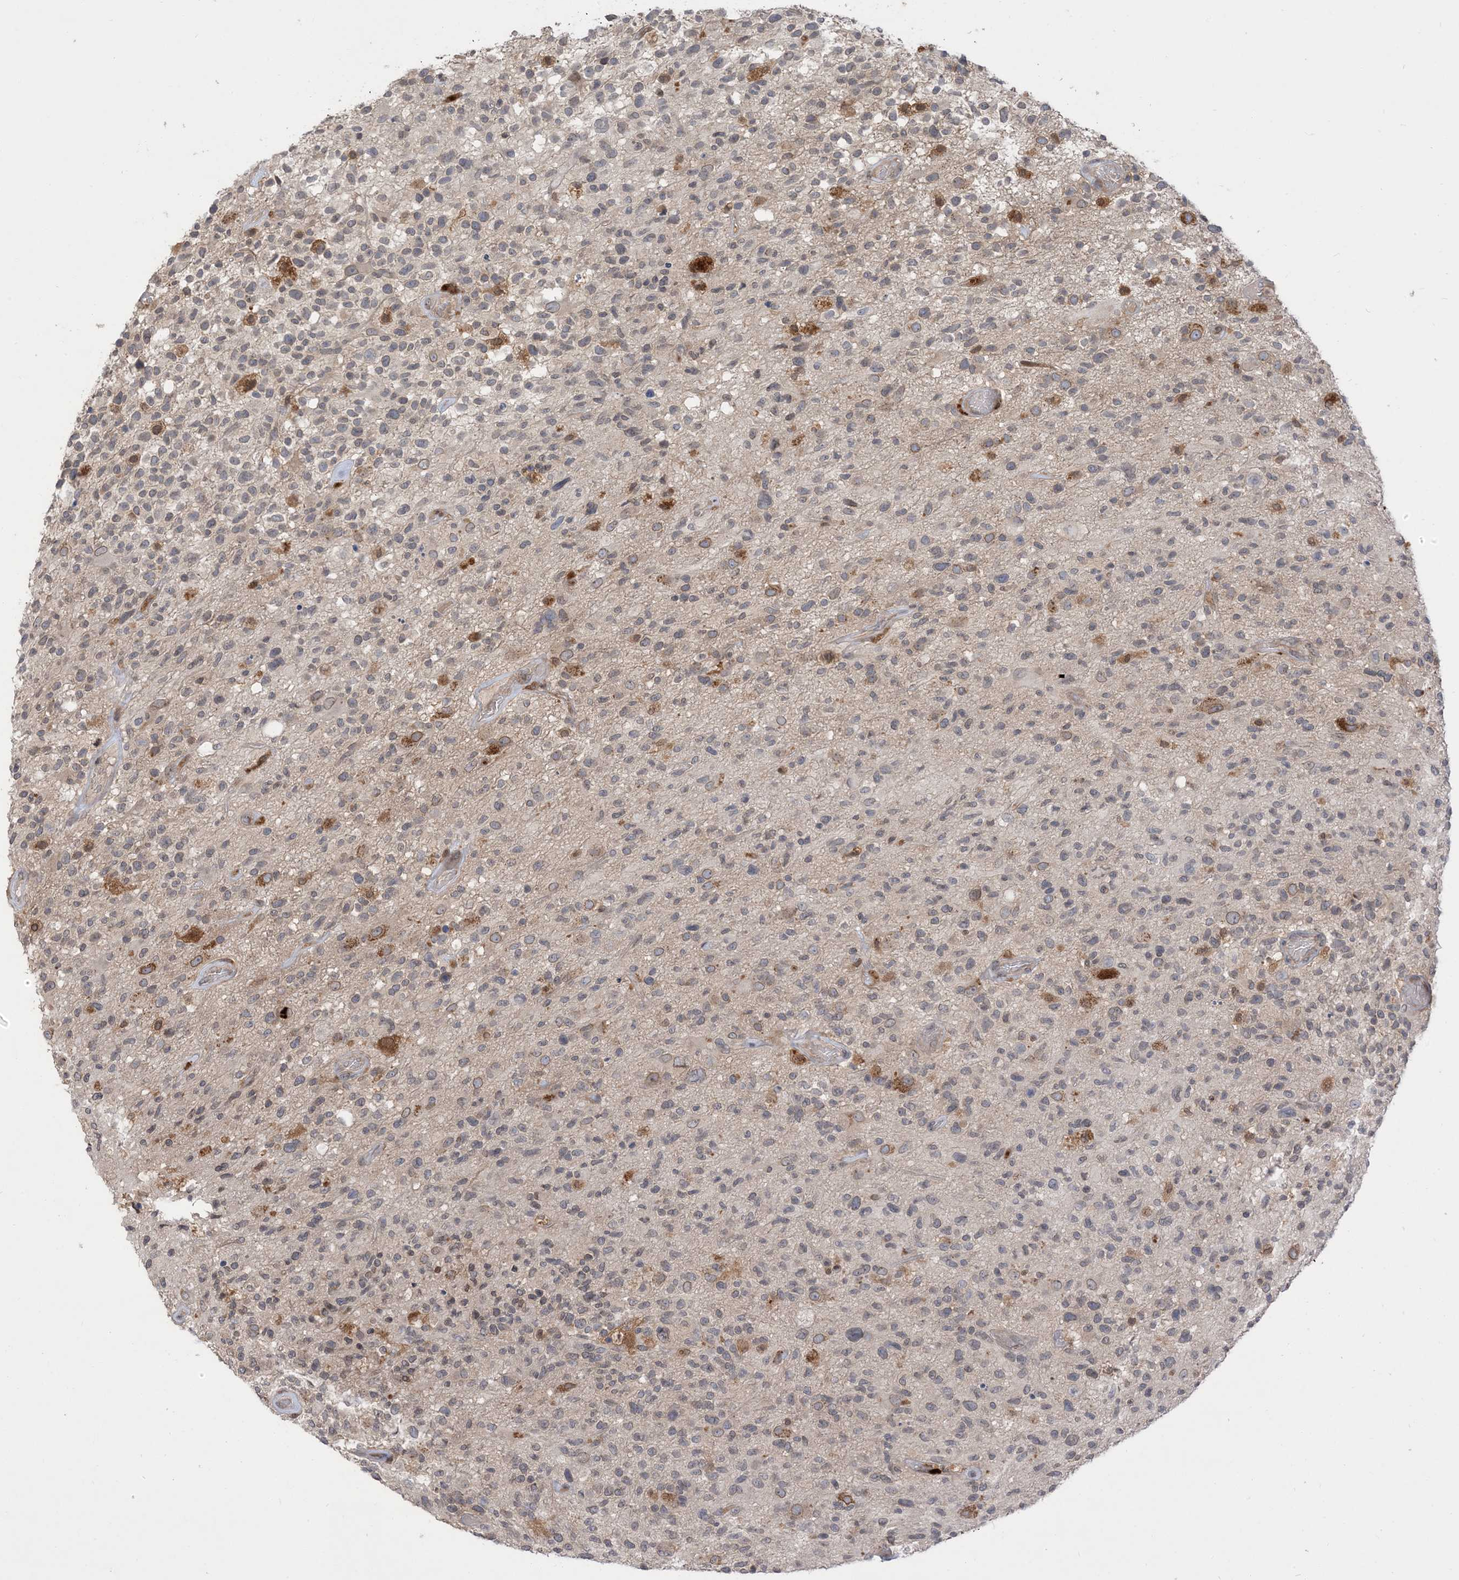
{"staining": {"intensity": "moderate", "quantity": "<25%", "location": "cytoplasmic/membranous,nuclear"}, "tissue": "glioma", "cell_type": "Tumor cells", "image_type": "cancer", "snomed": [{"axis": "morphology", "description": "Glioma, malignant, High grade"}, {"axis": "morphology", "description": "Glioblastoma, NOS"}, {"axis": "topography", "description": "Brain"}], "caption": "Protein staining reveals moderate cytoplasmic/membranous and nuclear expression in approximately <25% of tumor cells in malignant glioma (high-grade).", "gene": "NAGK", "patient": {"sex": "male", "age": 60}}